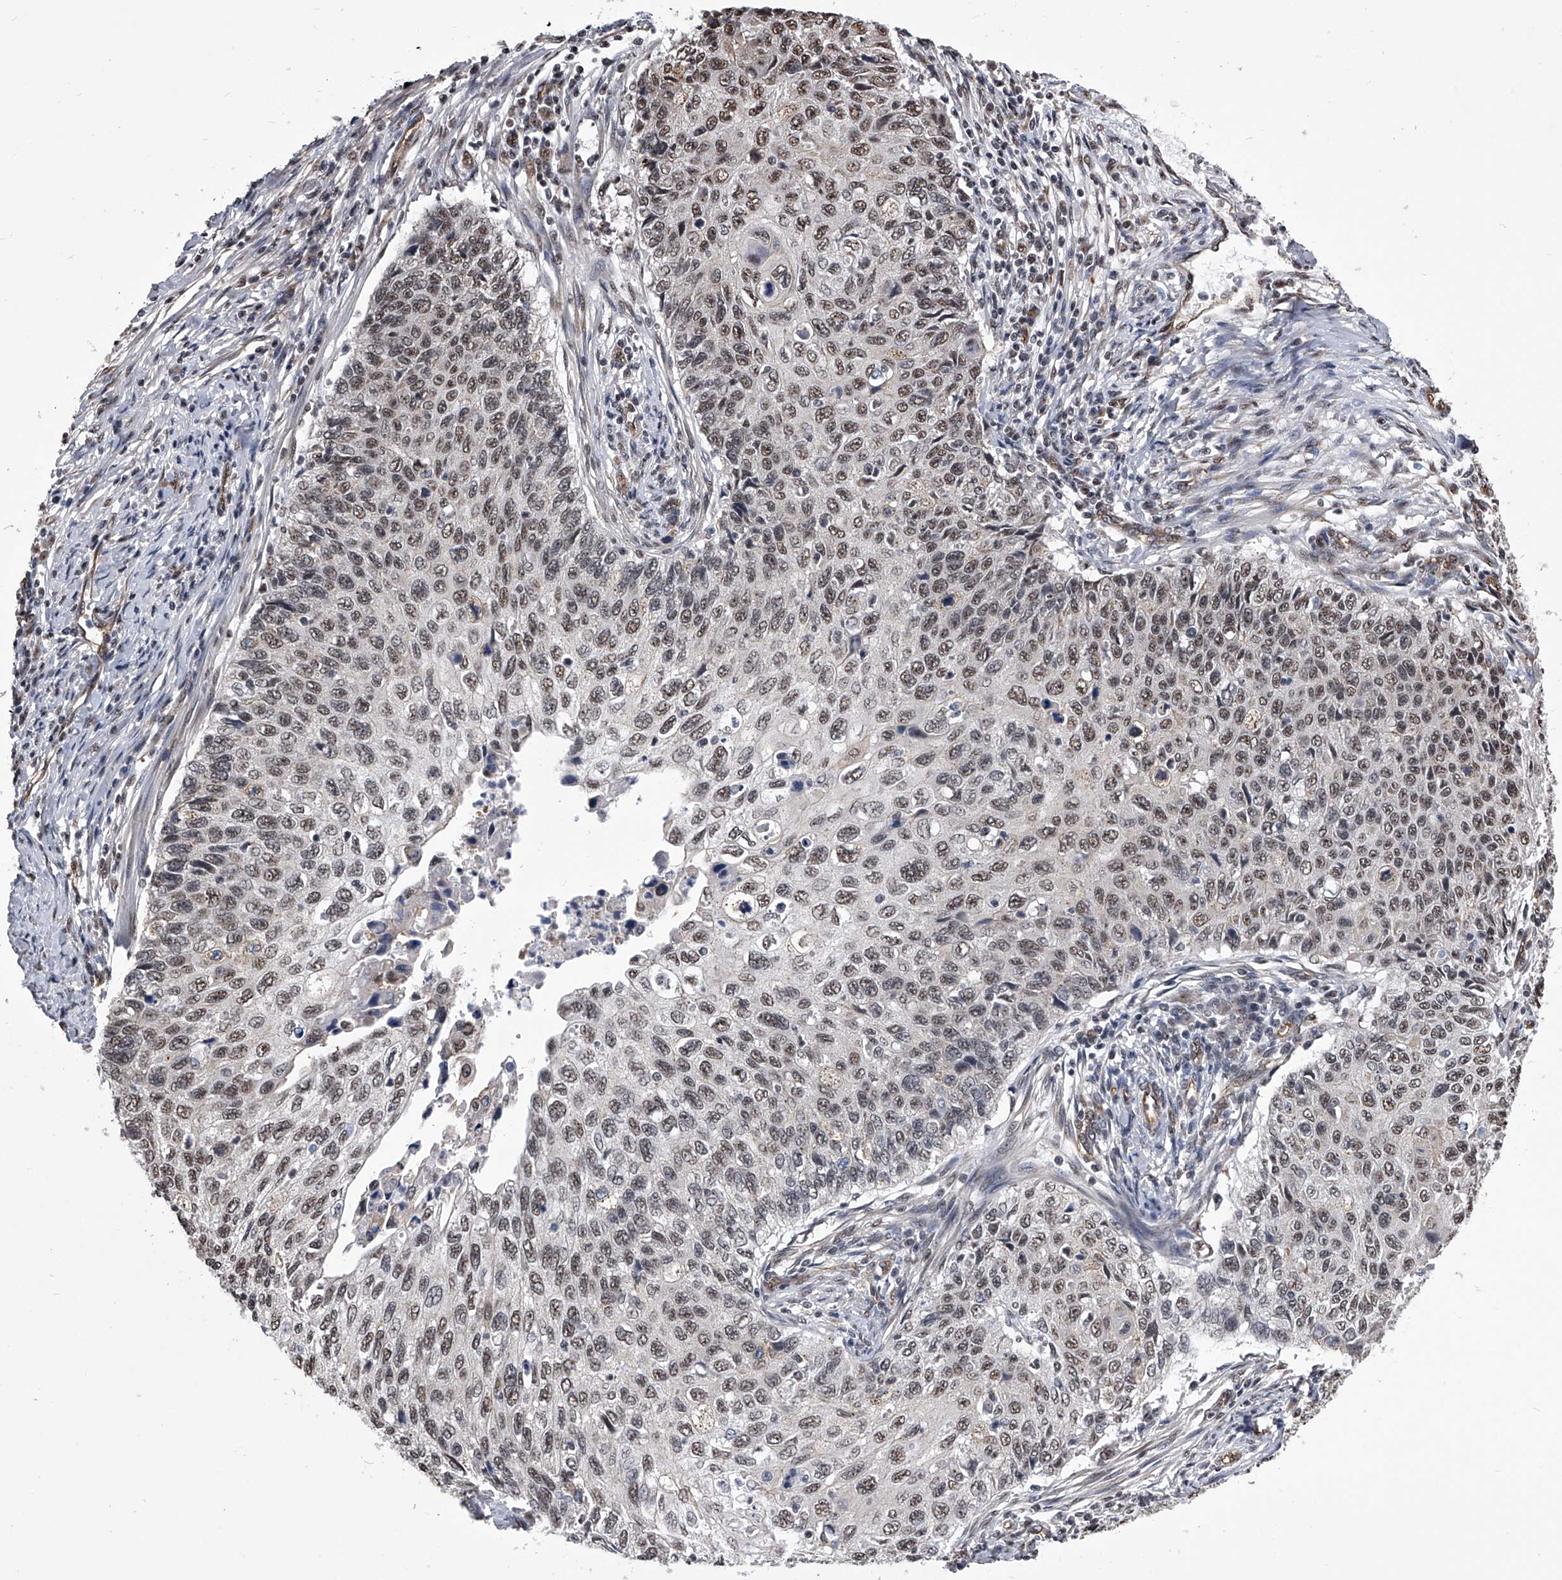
{"staining": {"intensity": "weak", "quantity": ">75%", "location": "nuclear"}, "tissue": "cervical cancer", "cell_type": "Tumor cells", "image_type": "cancer", "snomed": [{"axis": "morphology", "description": "Squamous cell carcinoma, NOS"}, {"axis": "topography", "description": "Cervix"}], "caption": "The histopathology image demonstrates a brown stain indicating the presence of a protein in the nuclear of tumor cells in cervical squamous cell carcinoma. (Stains: DAB in brown, nuclei in blue, Microscopy: brightfield microscopy at high magnification).", "gene": "ZNF76", "patient": {"sex": "female", "age": 70}}